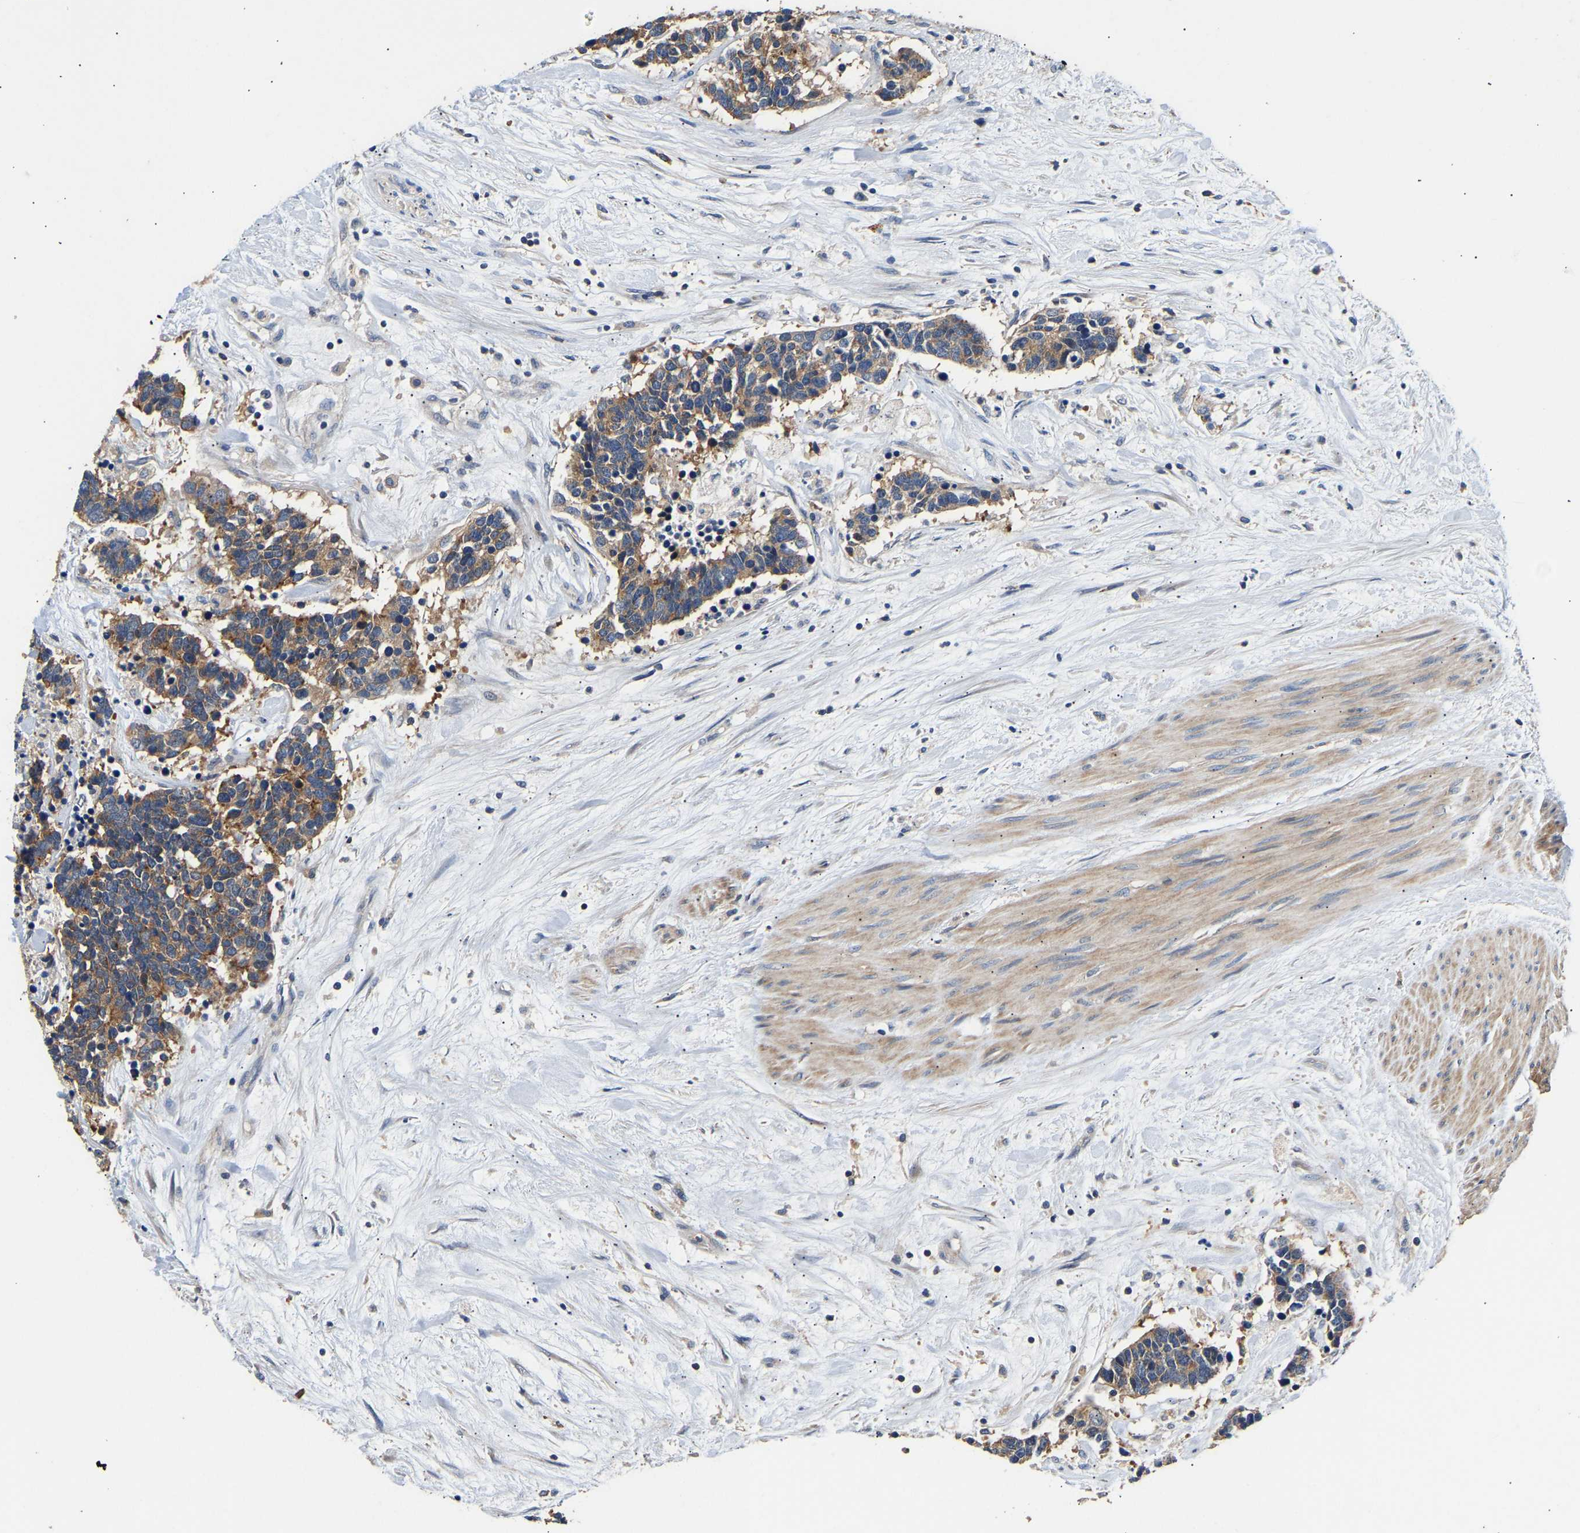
{"staining": {"intensity": "moderate", "quantity": ">75%", "location": "cytoplasmic/membranous"}, "tissue": "carcinoid", "cell_type": "Tumor cells", "image_type": "cancer", "snomed": [{"axis": "morphology", "description": "Carcinoma, NOS"}, {"axis": "morphology", "description": "Carcinoid, malignant, NOS"}, {"axis": "topography", "description": "Urinary bladder"}], "caption": "A micrograph of human carcinoma stained for a protein demonstrates moderate cytoplasmic/membranous brown staining in tumor cells. Using DAB (brown) and hematoxylin (blue) stains, captured at high magnification using brightfield microscopy.", "gene": "LRBA", "patient": {"sex": "male", "age": 57}}